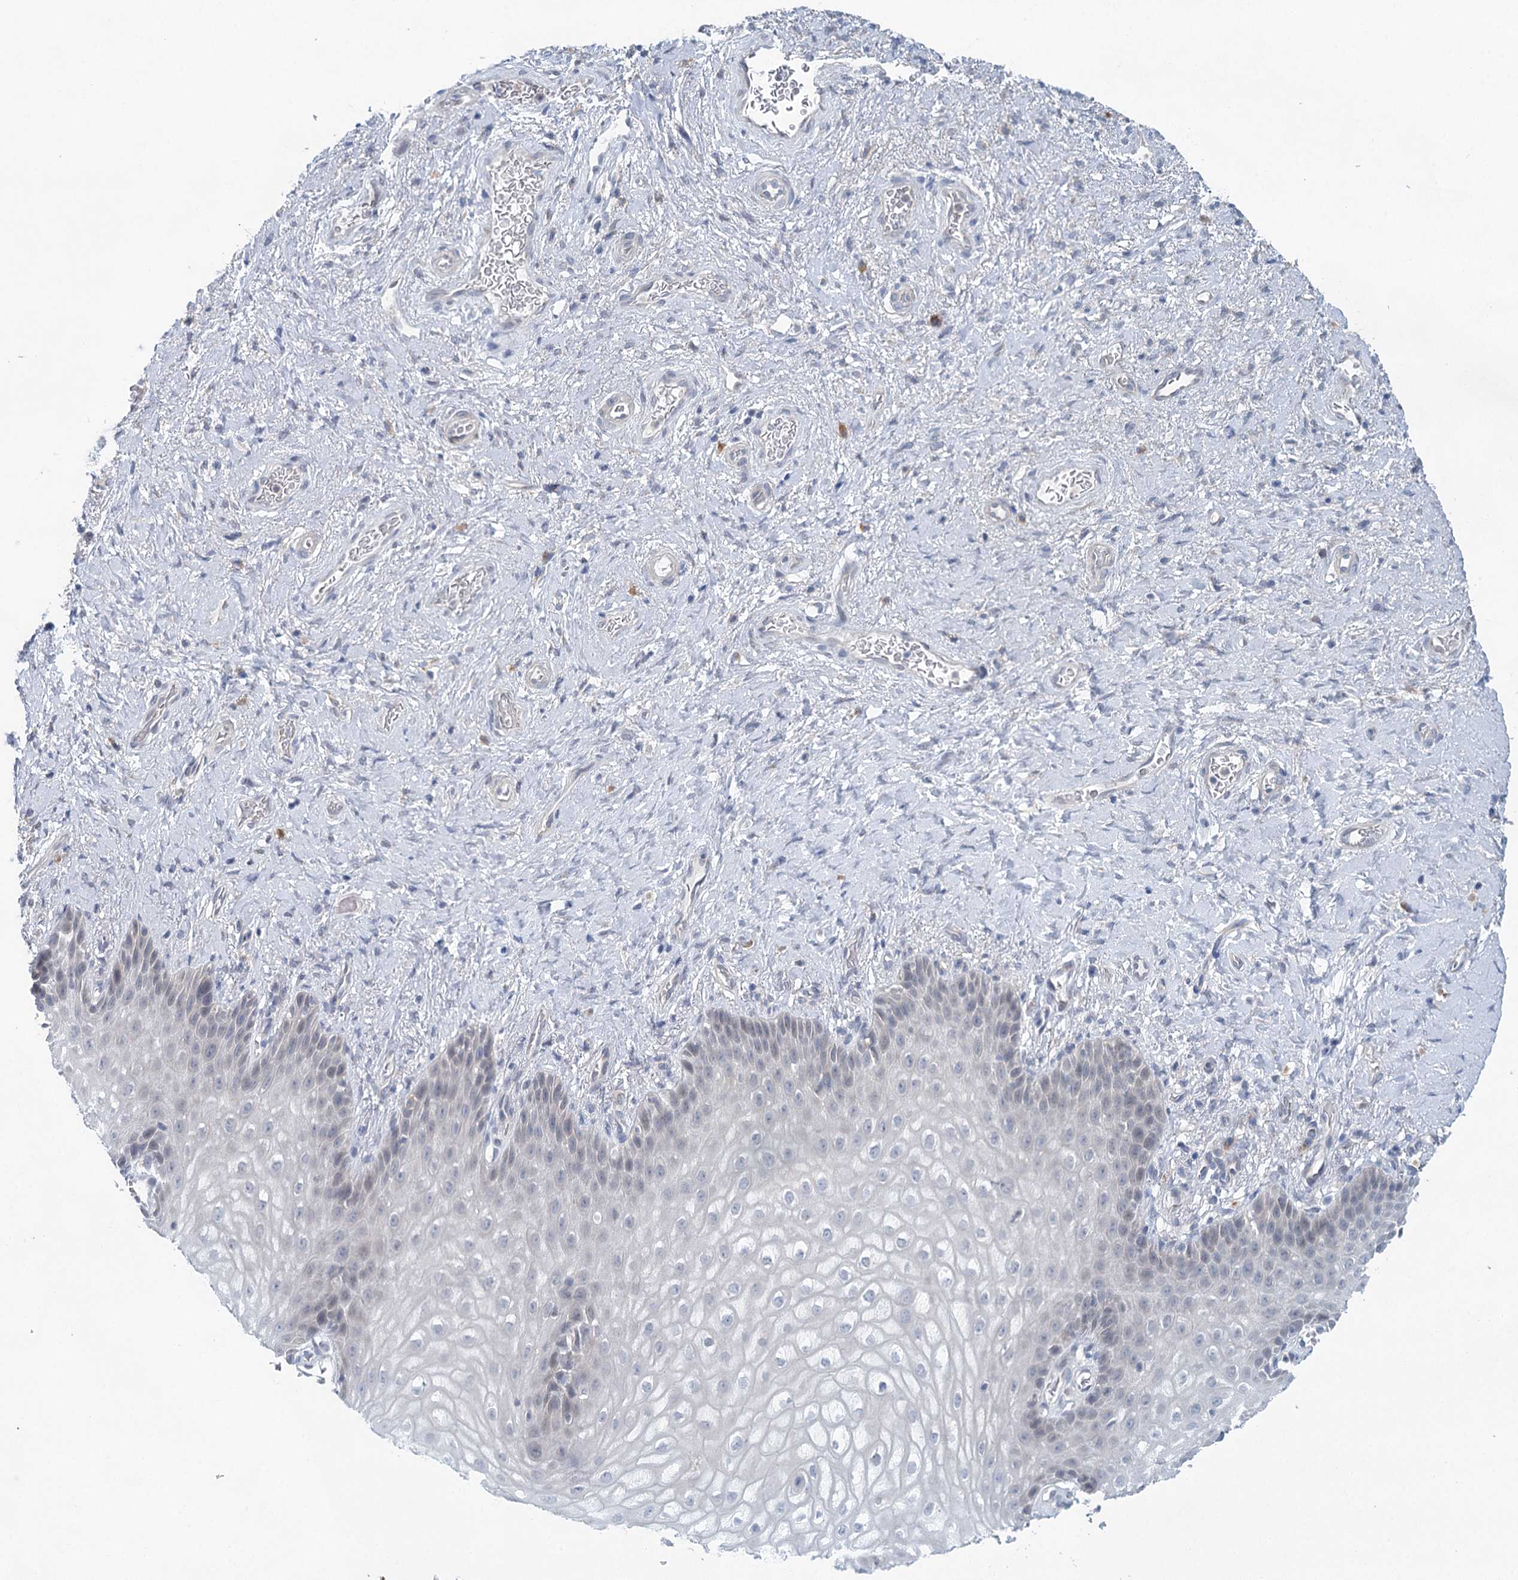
{"staining": {"intensity": "negative", "quantity": "none", "location": "none"}, "tissue": "vagina", "cell_type": "Squamous epithelial cells", "image_type": "normal", "snomed": [{"axis": "morphology", "description": "Normal tissue, NOS"}, {"axis": "topography", "description": "Vagina"}], "caption": "Immunohistochemistry of benign human vagina displays no positivity in squamous epithelial cells. (Brightfield microscopy of DAB IHC at high magnification).", "gene": "BLTP1", "patient": {"sex": "female", "age": 60}}